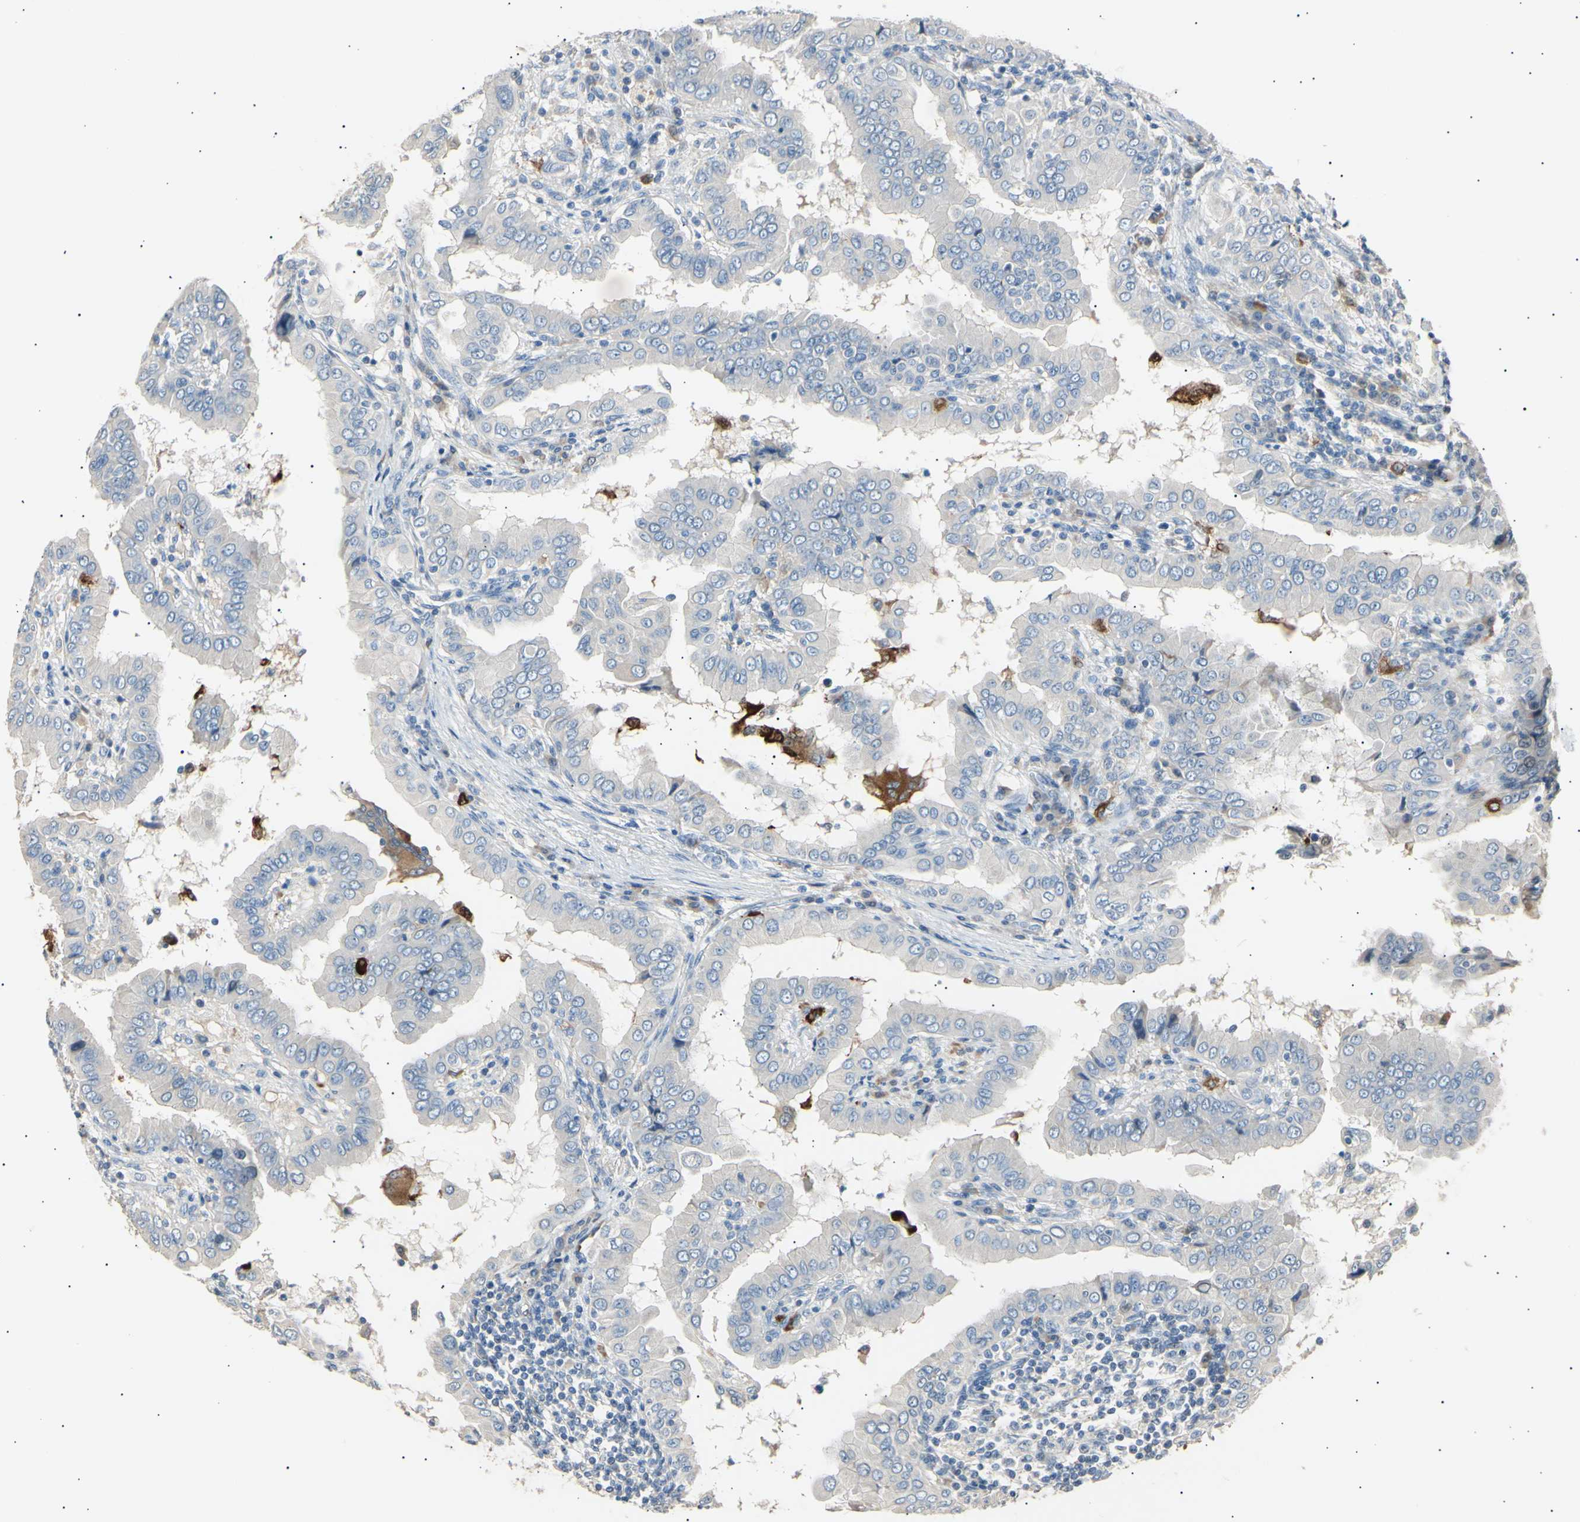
{"staining": {"intensity": "negative", "quantity": "none", "location": "none"}, "tissue": "thyroid cancer", "cell_type": "Tumor cells", "image_type": "cancer", "snomed": [{"axis": "morphology", "description": "Papillary adenocarcinoma, NOS"}, {"axis": "topography", "description": "Thyroid gland"}], "caption": "The histopathology image demonstrates no staining of tumor cells in thyroid cancer.", "gene": "LDLR", "patient": {"sex": "male", "age": 33}}